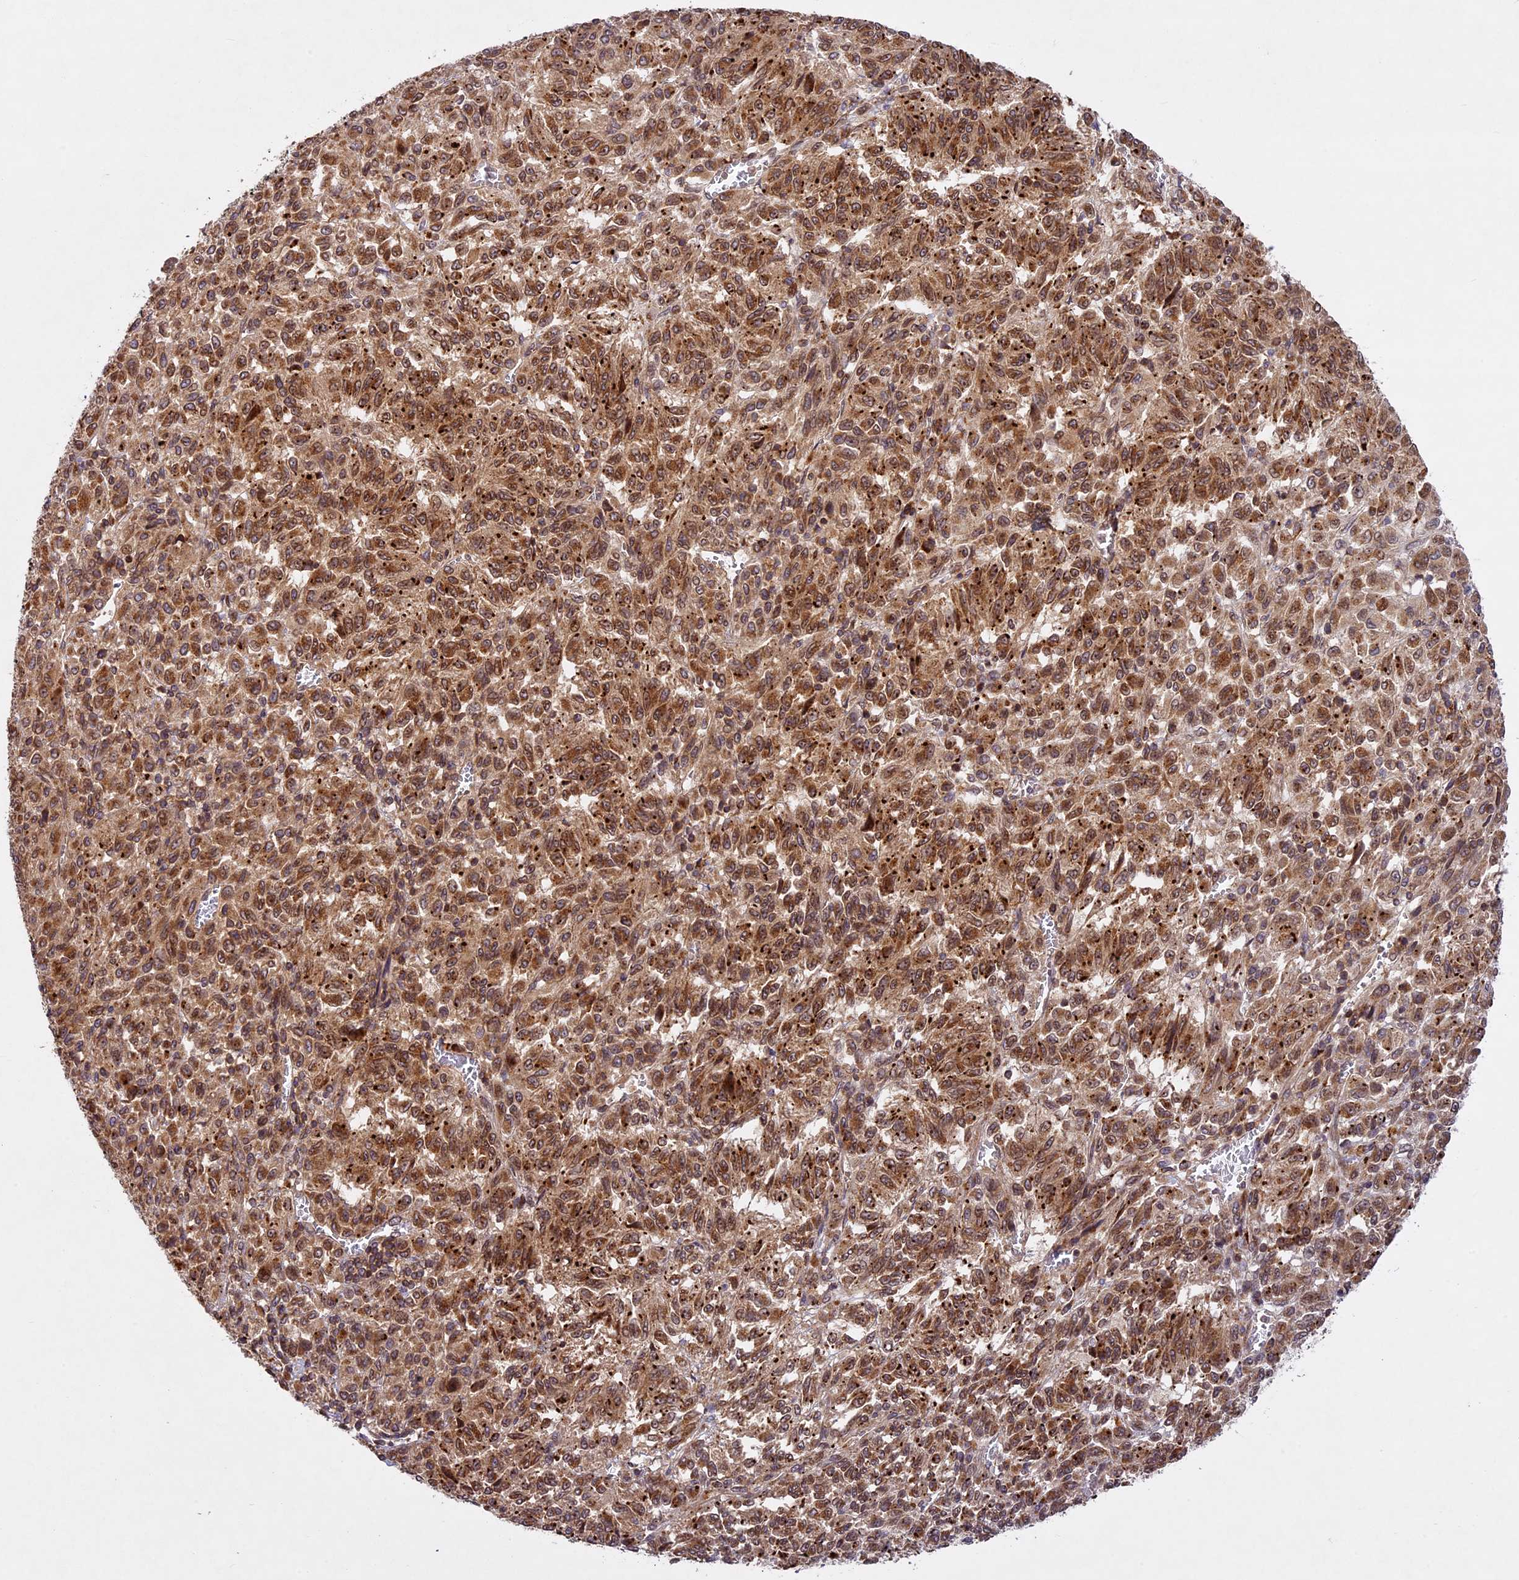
{"staining": {"intensity": "moderate", "quantity": ">75%", "location": "cytoplasmic/membranous,nuclear"}, "tissue": "melanoma", "cell_type": "Tumor cells", "image_type": "cancer", "snomed": [{"axis": "morphology", "description": "Malignant melanoma, Metastatic site"}, {"axis": "topography", "description": "Lung"}], "caption": "Protein expression analysis of human malignant melanoma (metastatic site) reveals moderate cytoplasmic/membranous and nuclear expression in about >75% of tumor cells.", "gene": "DGKH", "patient": {"sex": "male", "age": 64}}